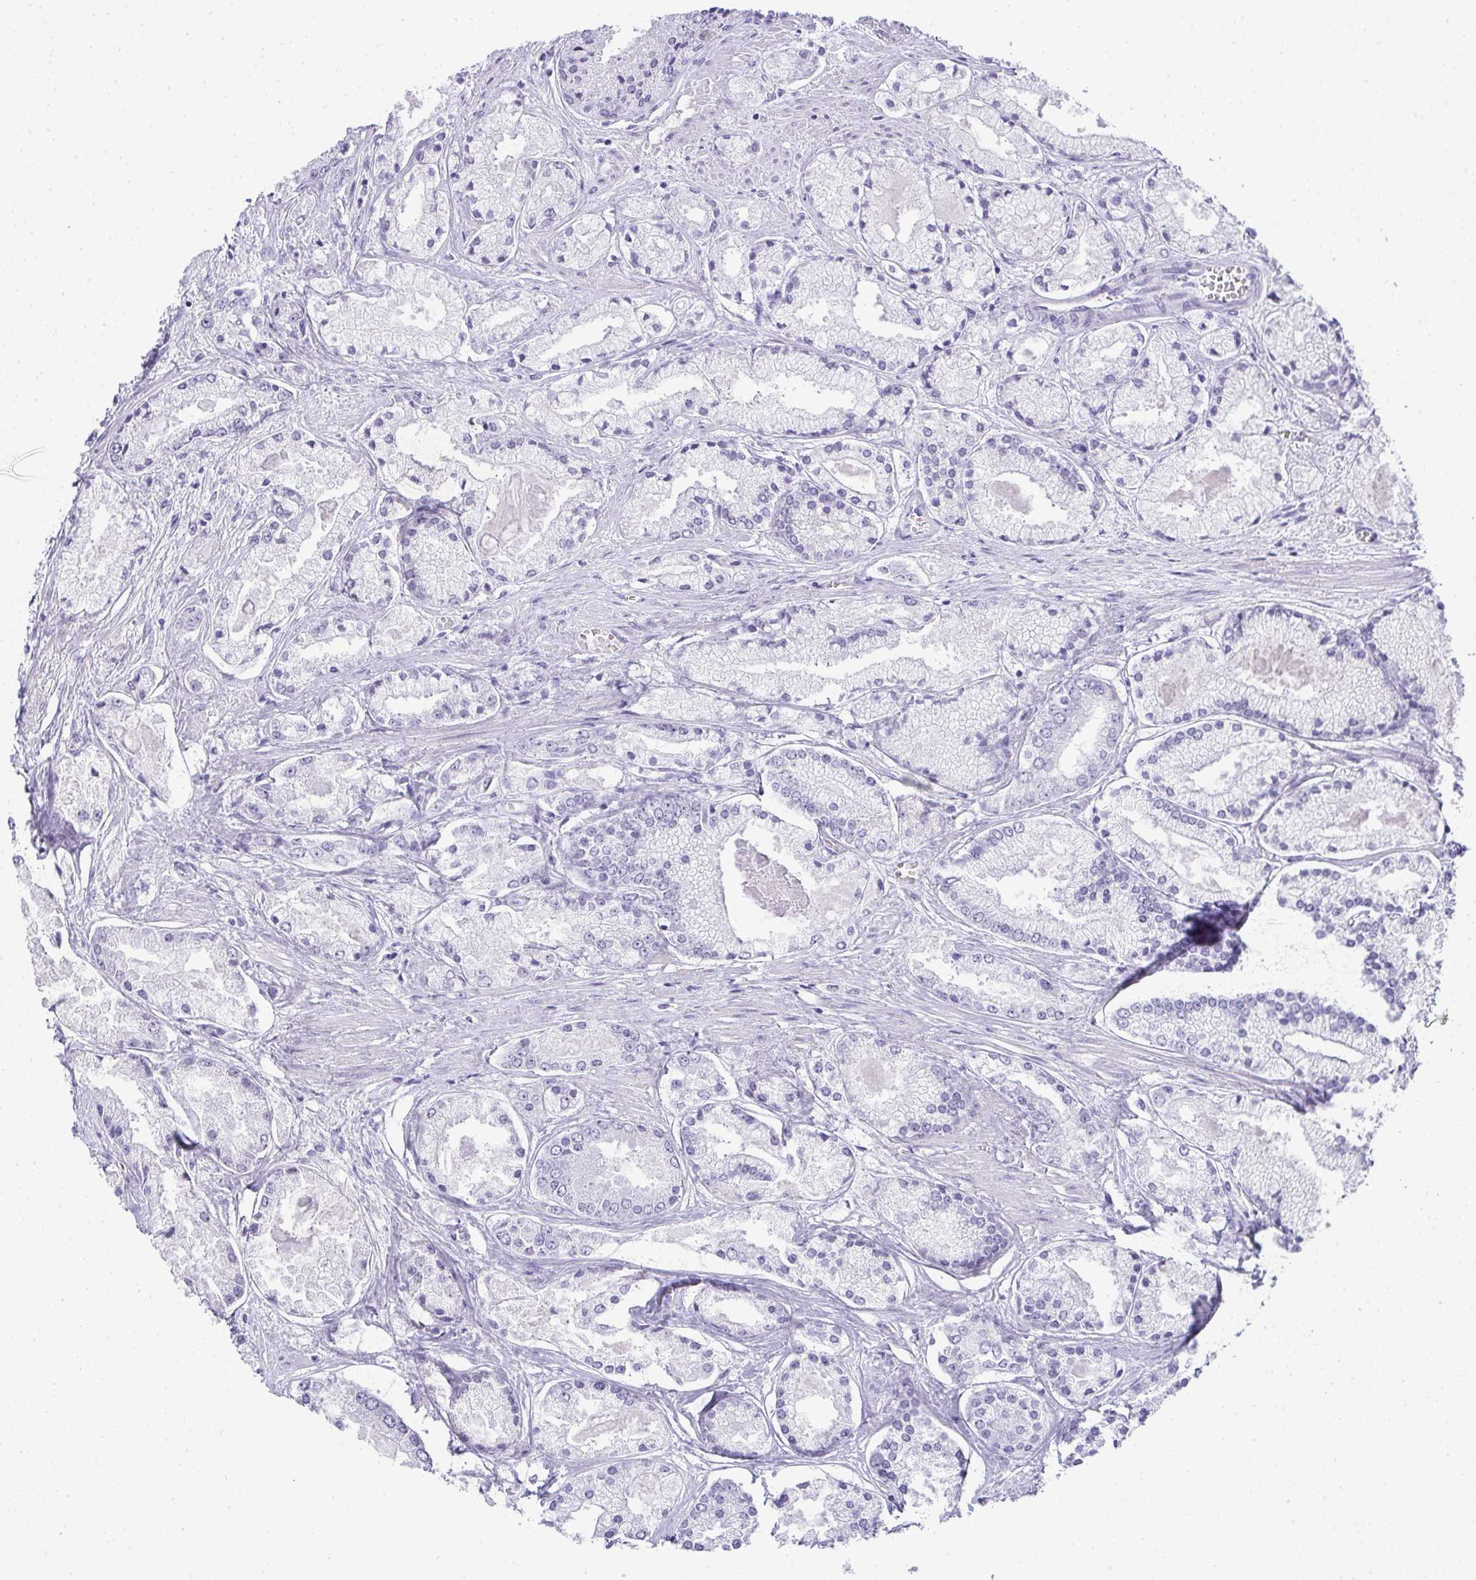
{"staining": {"intensity": "negative", "quantity": "none", "location": "none"}, "tissue": "prostate cancer", "cell_type": "Tumor cells", "image_type": "cancer", "snomed": [{"axis": "morphology", "description": "Adenocarcinoma, High grade"}, {"axis": "topography", "description": "Prostate"}], "caption": "Protein analysis of prostate high-grade adenocarcinoma demonstrates no significant expression in tumor cells. The staining is performed using DAB (3,3'-diaminobenzidine) brown chromogen with nuclei counter-stained in using hematoxylin.", "gene": "PLA2G1B", "patient": {"sex": "male", "age": 67}}